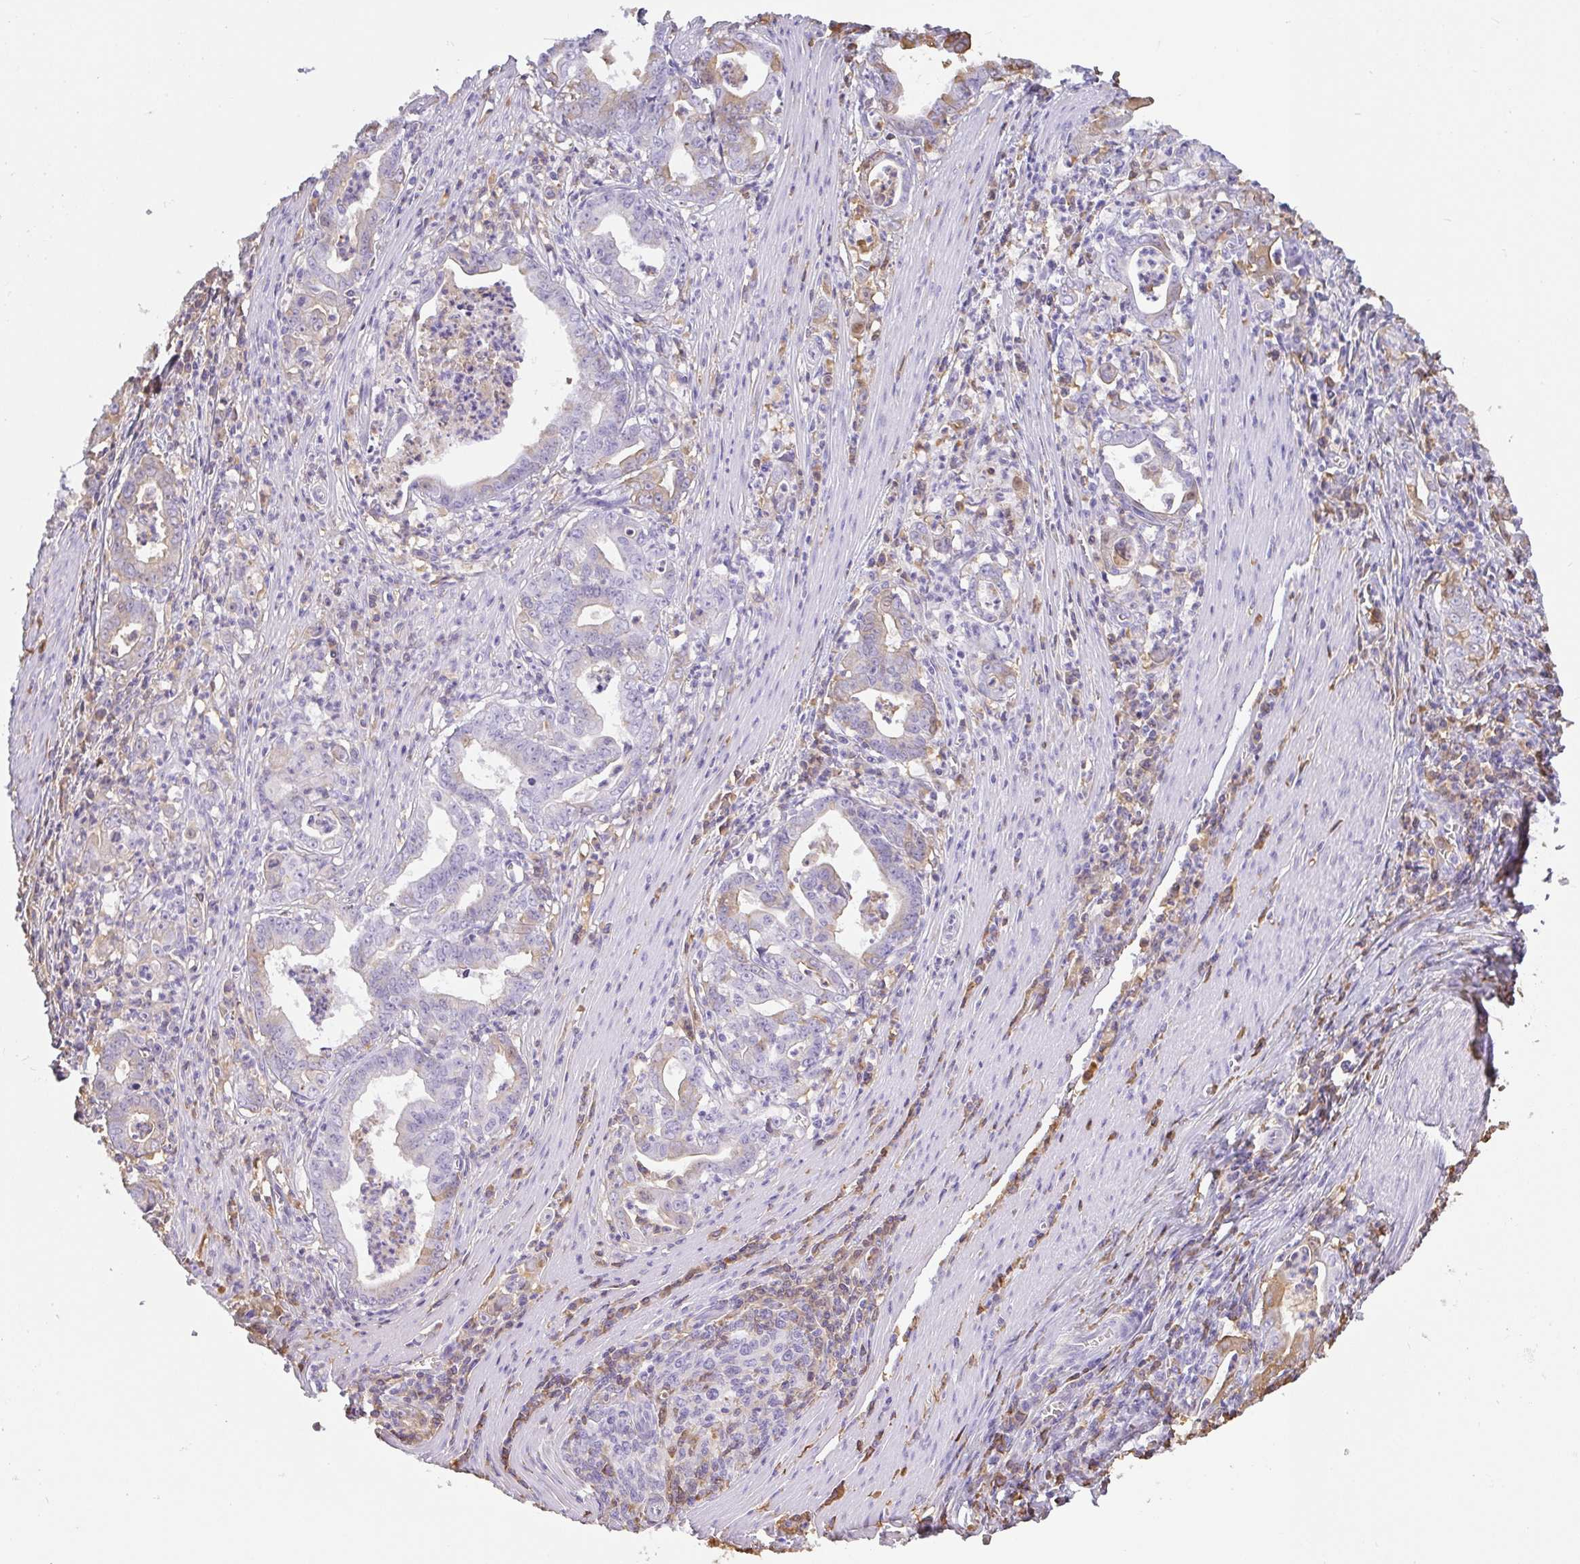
{"staining": {"intensity": "moderate", "quantity": "<25%", "location": "cytoplasmic/membranous"}, "tissue": "stomach cancer", "cell_type": "Tumor cells", "image_type": "cancer", "snomed": [{"axis": "morphology", "description": "Adenocarcinoma, NOS"}, {"axis": "topography", "description": "Stomach, upper"}], "caption": "Protein staining of stomach adenocarcinoma tissue exhibits moderate cytoplasmic/membranous positivity in approximately <25% of tumor cells.", "gene": "SMYD5", "patient": {"sex": "female", "age": 79}}